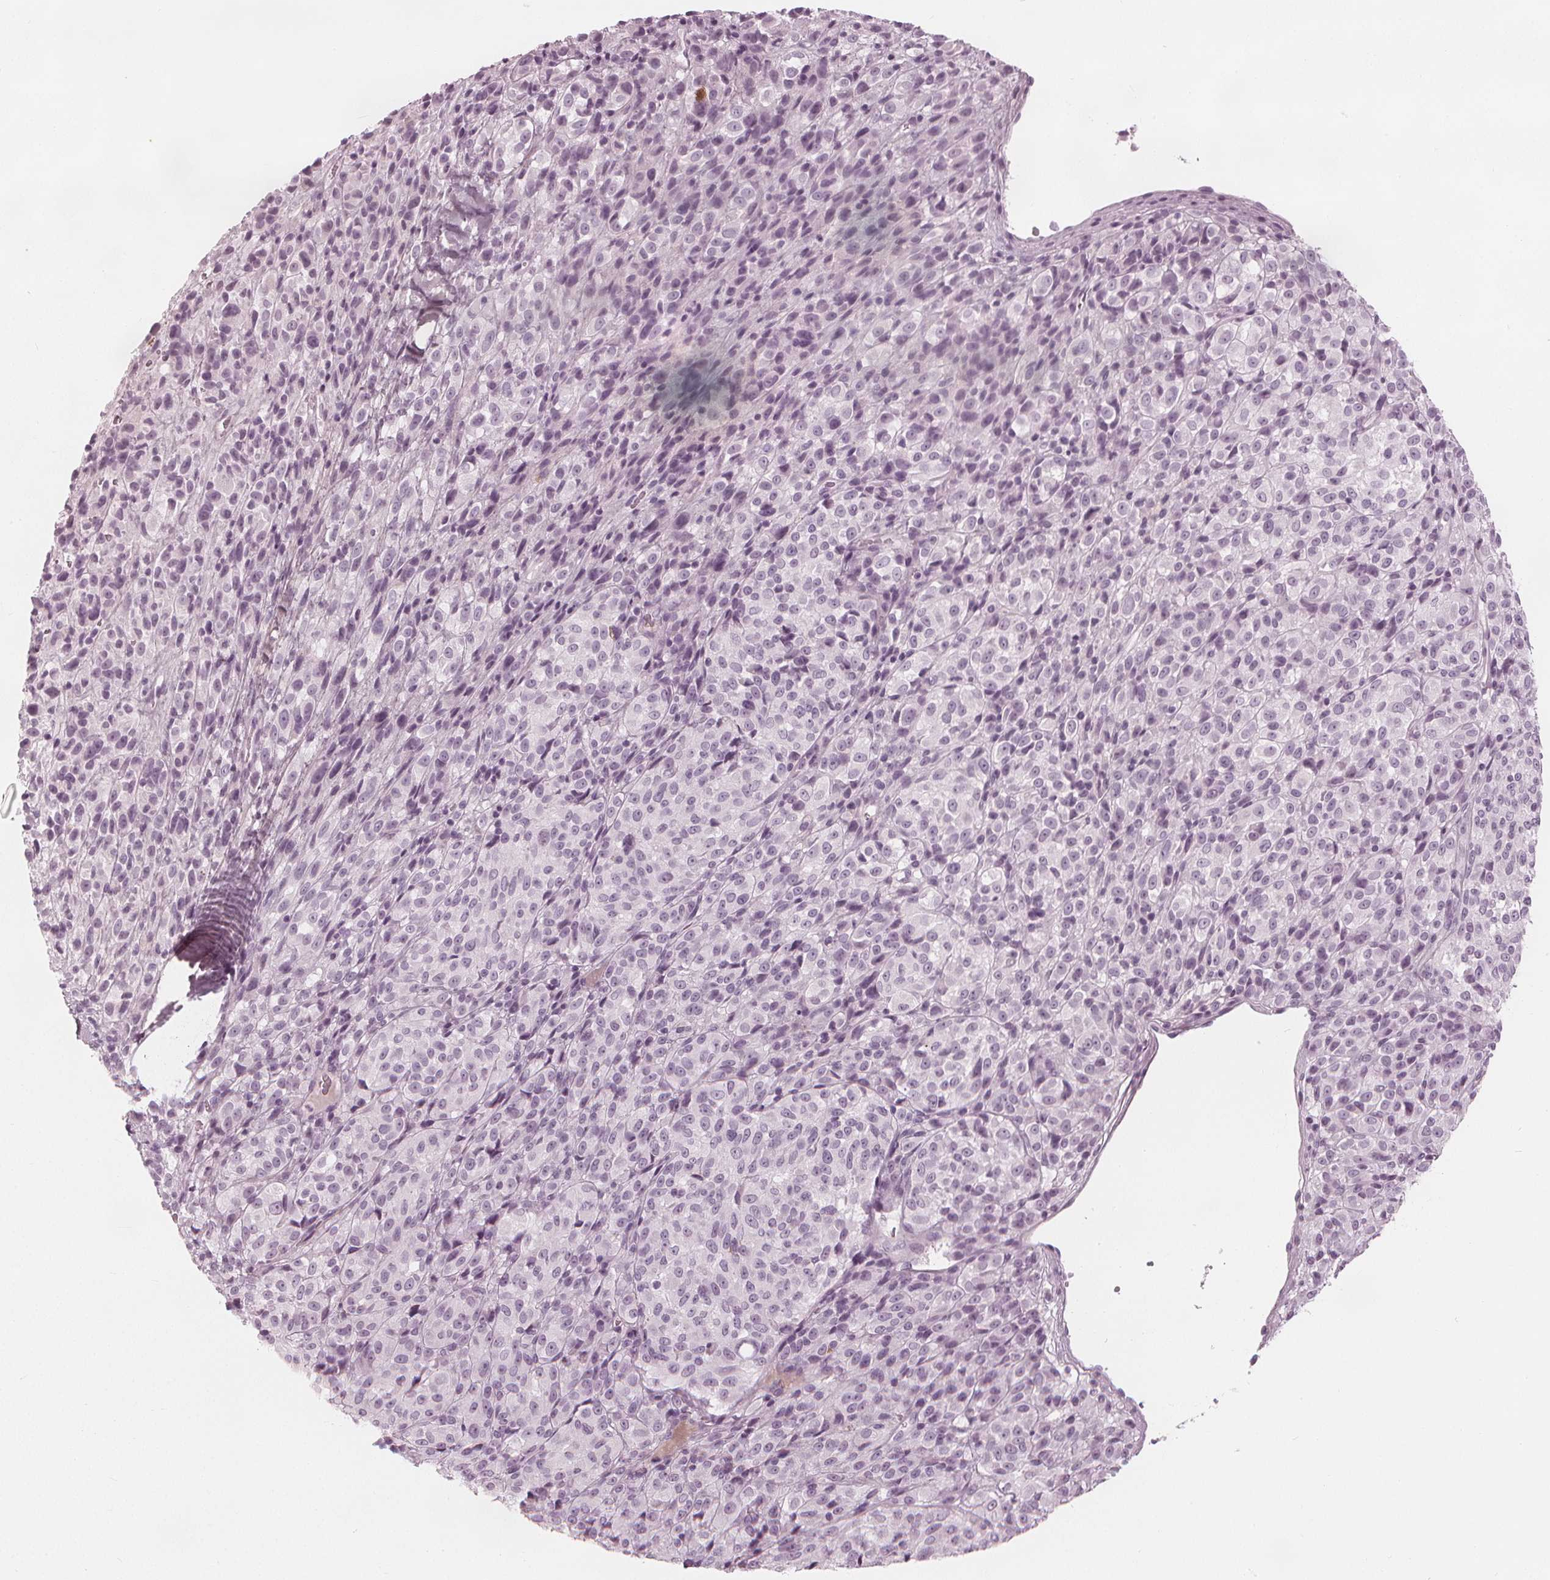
{"staining": {"intensity": "negative", "quantity": "none", "location": "none"}, "tissue": "melanoma", "cell_type": "Tumor cells", "image_type": "cancer", "snomed": [{"axis": "morphology", "description": "Malignant melanoma, Metastatic site"}, {"axis": "topography", "description": "Brain"}], "caption": "Histopathology image shows no significant protein staining in tumor cells of melanoma.", "gene": "PAEP", "patient": {"sex": "female", "age": 56}}